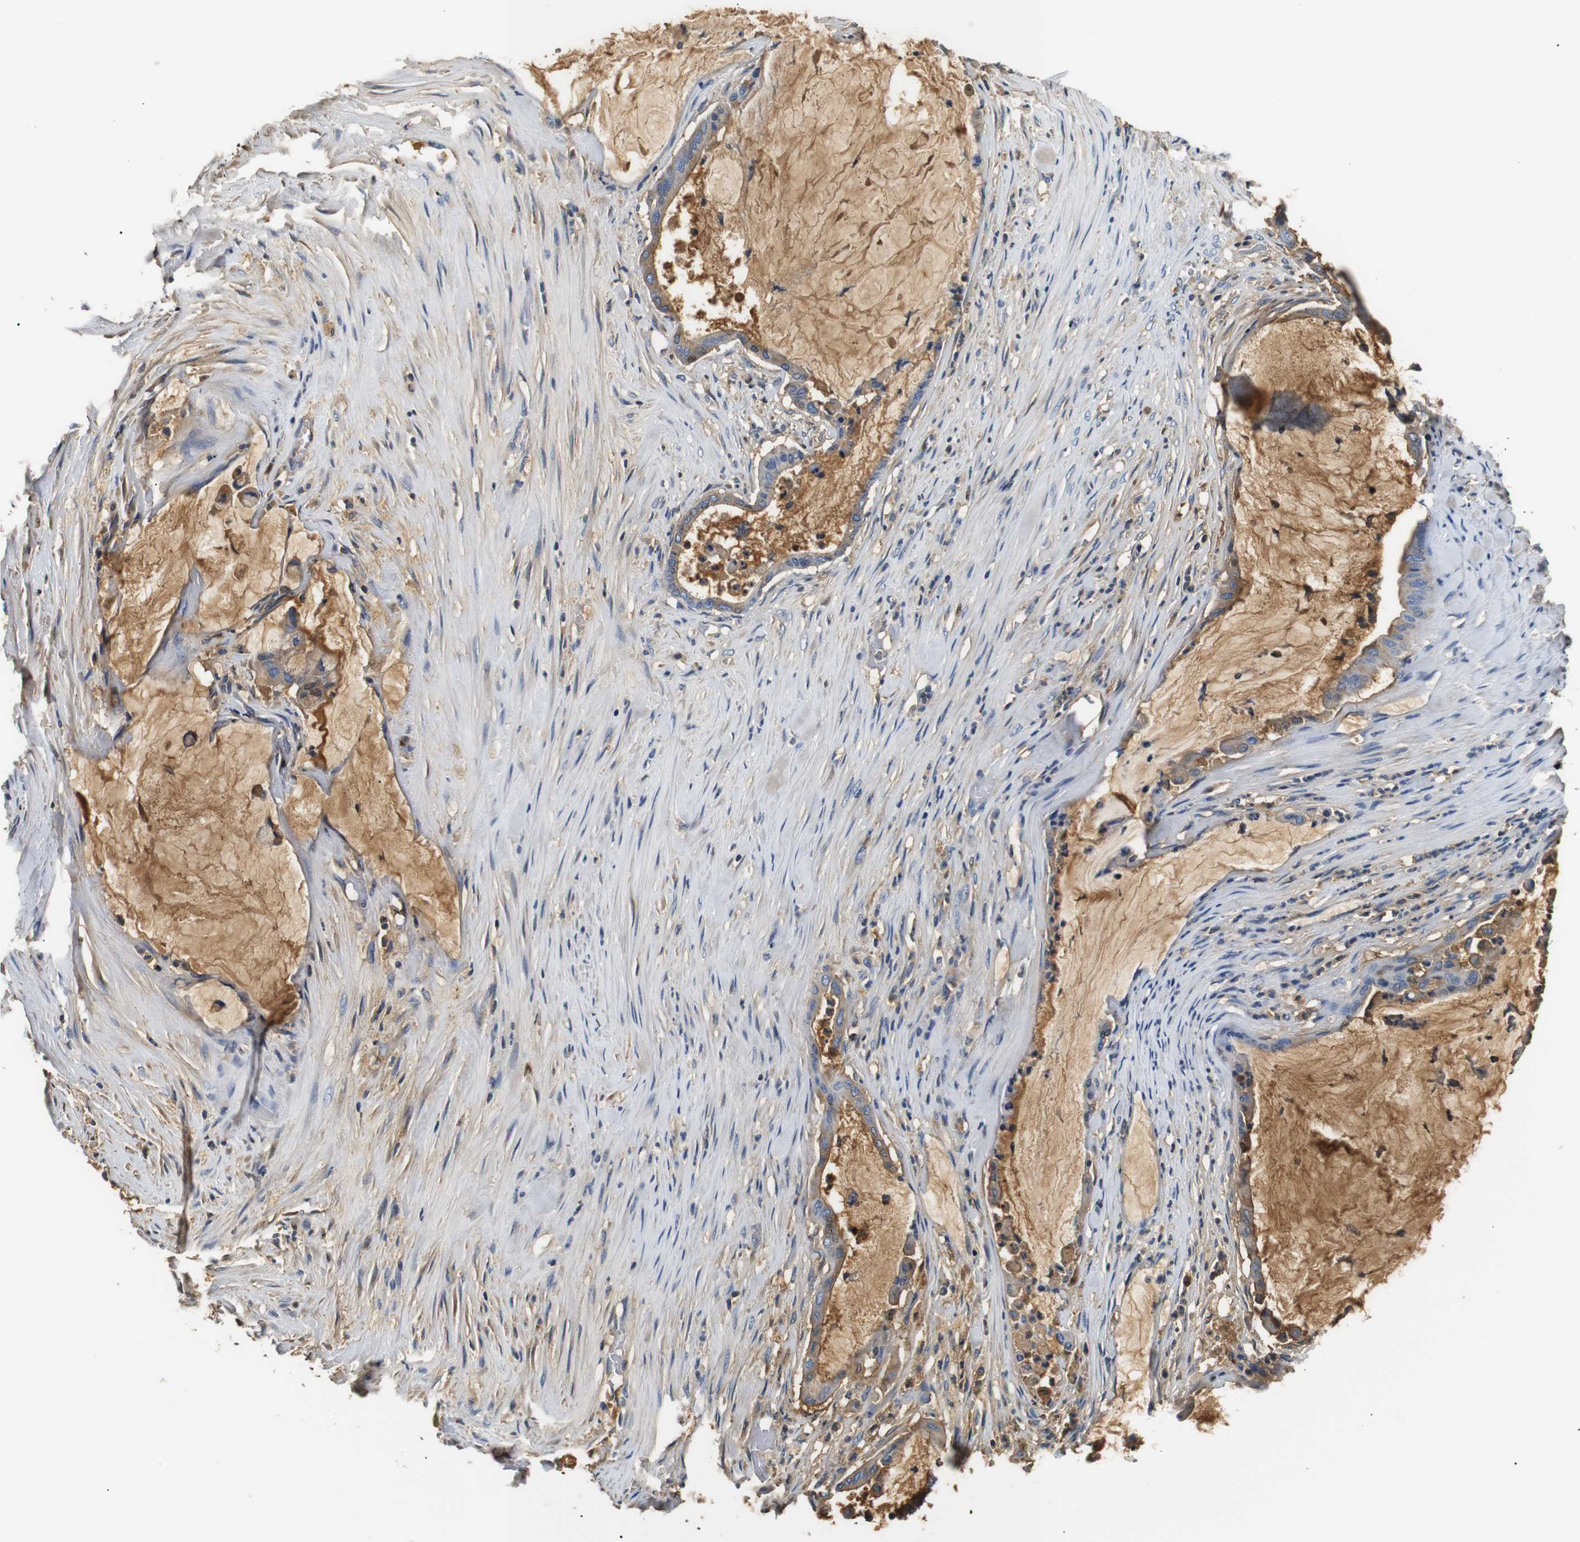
{"staining": {"intensity": "moderate", "quantity": "25%-75%", "location": "cytoplasmic/membranous"}, "tissue": "pancreatic cancer", "cell_type": "Tumor cells", "image_type": "cancer", "snomed": [{"axis": "morphology", "description": "Adenocarcinoma, NOS"}, {"axis": "topography", "description": "Pancreas"}], "caption": "Immunohistochemistry of human pancreatic cancer (adenocarcinoma) shows medium levels of moderate cytoplasmic/membranous positivity in about 25%-75% of tumor cells.", "gene": "LHCGR", "patient": {"sex": "male", "age": 41}}